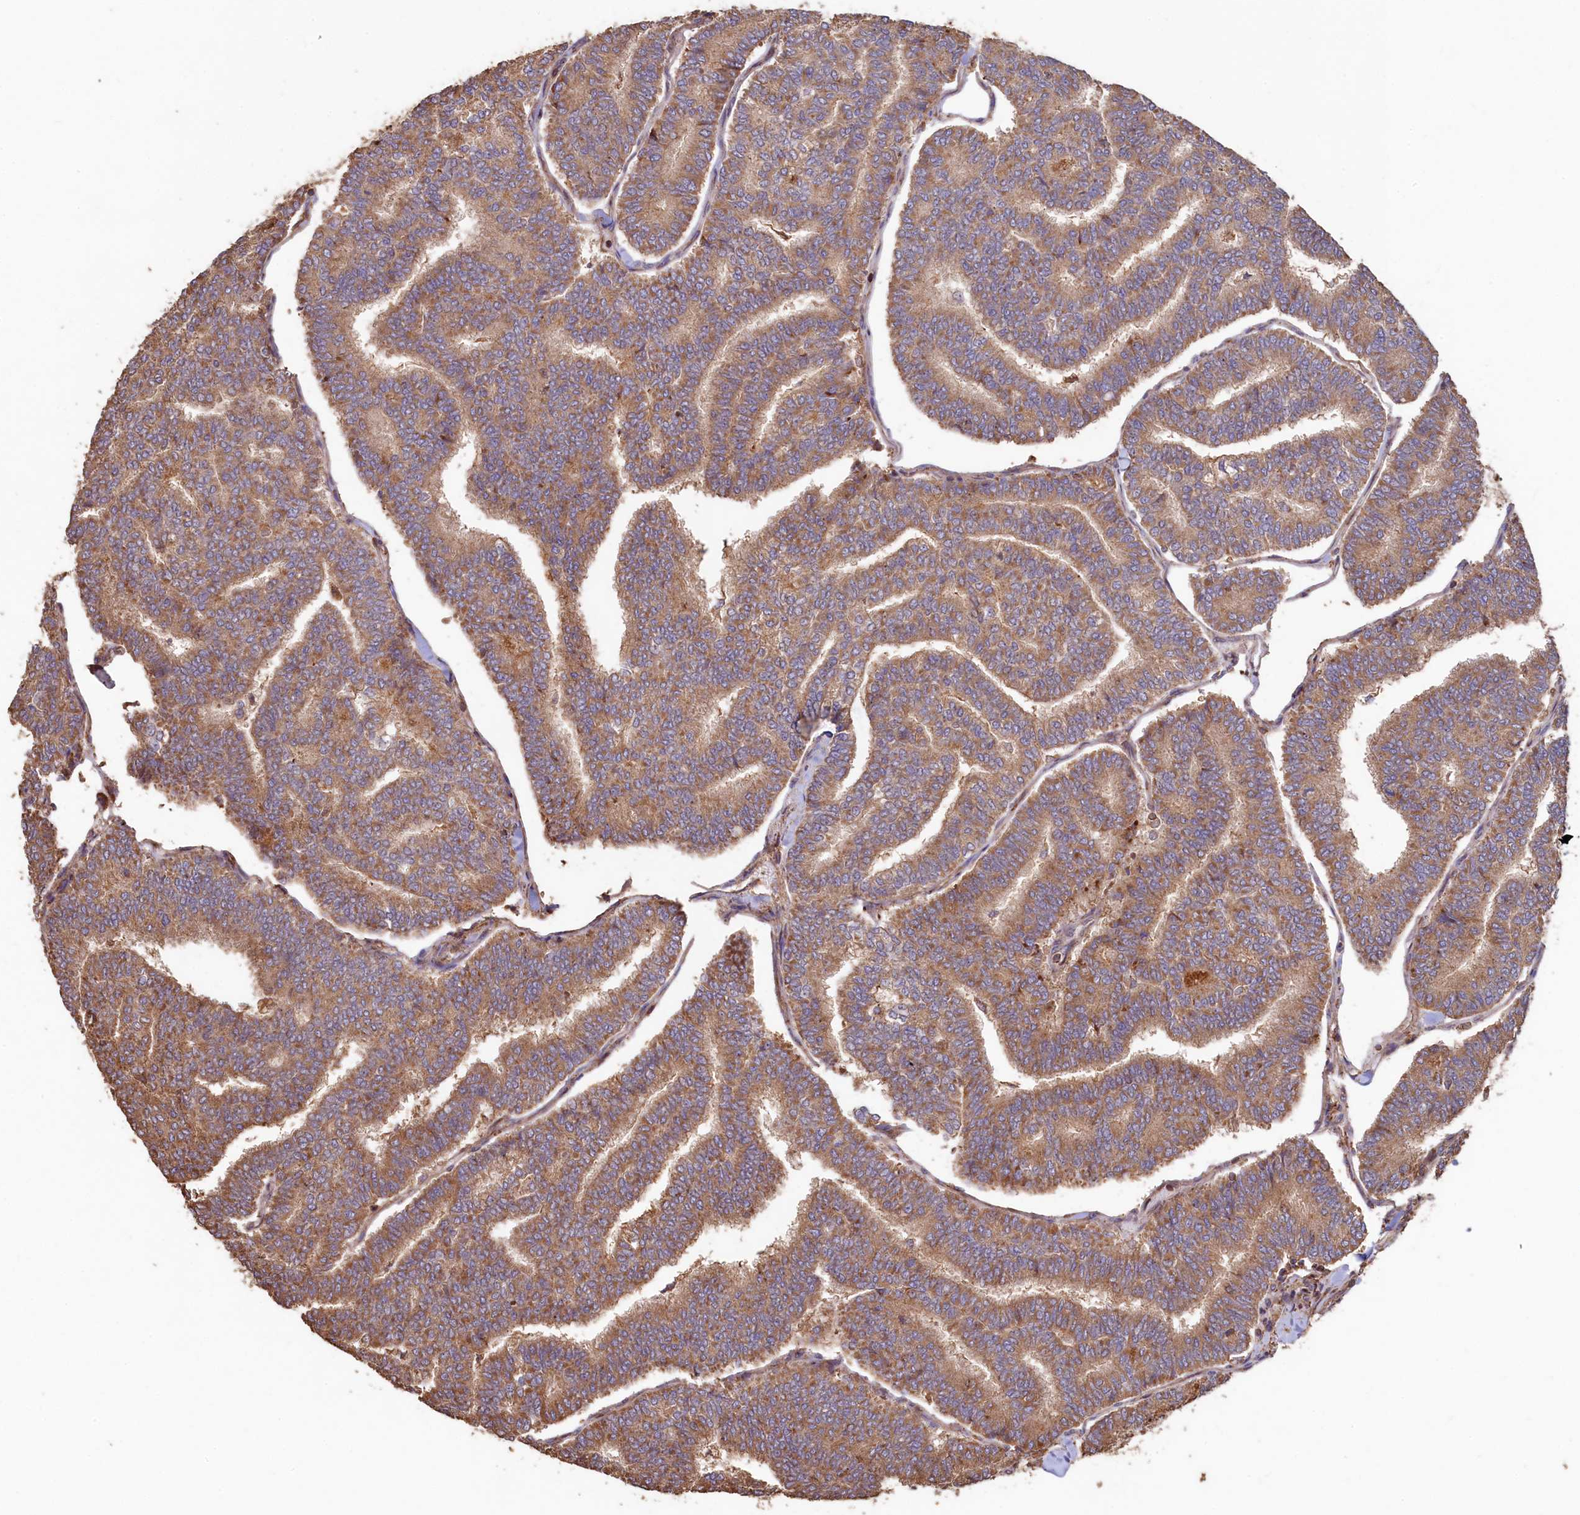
{"staining": {"intensity": "moderate", "quantity": ">75%", "location": "cytoplasmic/membranous"}, "tissue": "thyroid cancer", "cell_type": "Tumor cells", "image_type": "cancer", "snomed": [{"axis": "morphology", "description": "Papillary adenocarcinoma, NOS"}, {"axis": "topography", "description": "Thyroid gland"}], "caption": "This is a histology image of IHC staining of thyroid cancer (papillary adenocarcinoma), which shows moderate staining in the cytoplasmic/membranous of tumor cells.", "gene": "TMEM98", "patient": {"sex": "female", "age": 35}}